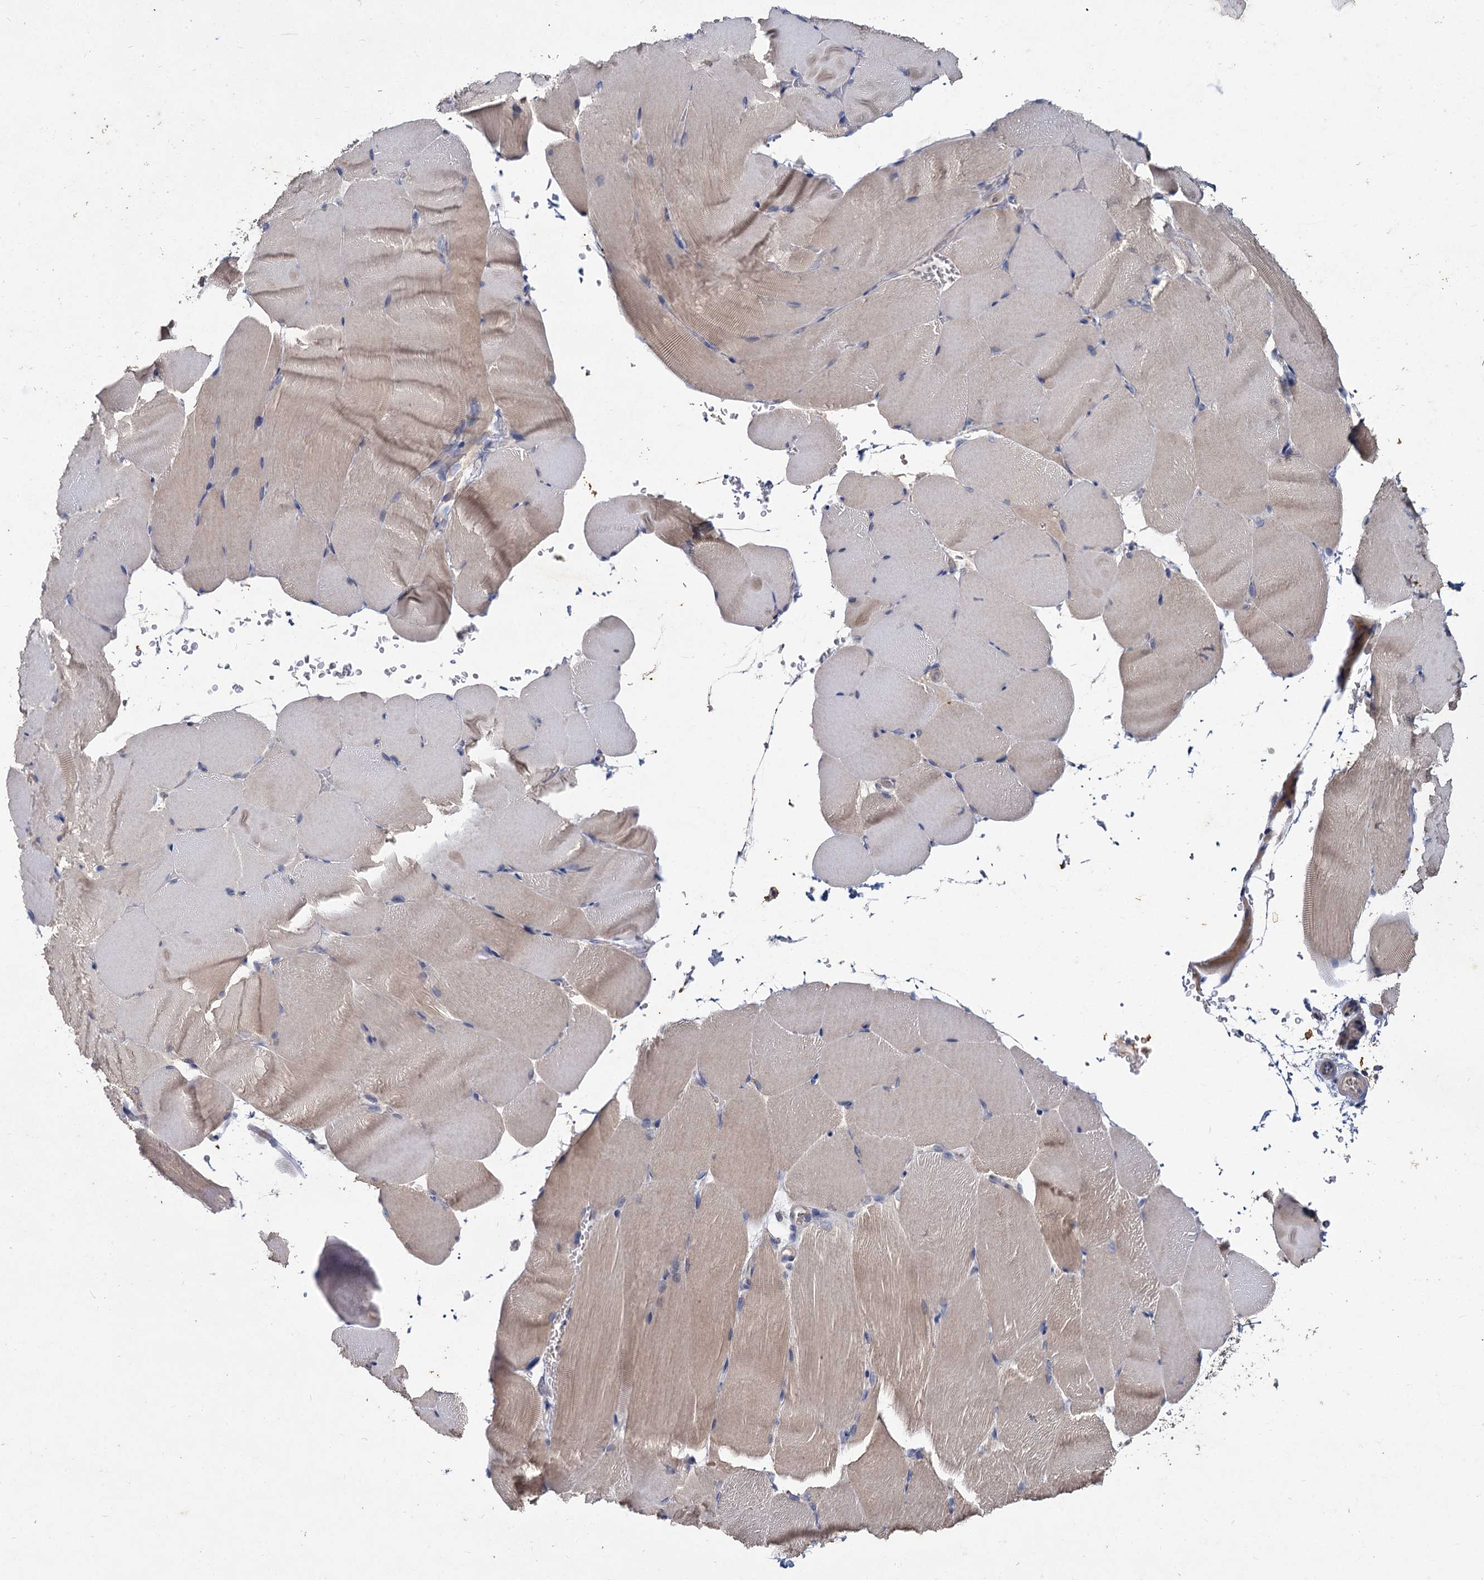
{"staining": {"intensity": "weak", "quantity": "25%-75%", "location": "cytoplasmic/membranous"}, "tissue": "skeletal muscle", "cell_type": "Myocytes", "image_type": "normal", "snomed": [{"axis": "morphology", "description": "Normal tissue, NOS"}, {"axis": "topography", "description": "Skeletal muscle"}, {"axis": "topography", "description": "Parathyroid gland"}], "caption": "DAB (3,3'-diaminobenzidine) immunohistochemical staining of benign skeletal muscle reveals weak cytoplasmic/membranous protein staining in about 25%-75% of myocytes.", "gene": "ATP9A", "patient": {"sex": "female", "age": 37}}